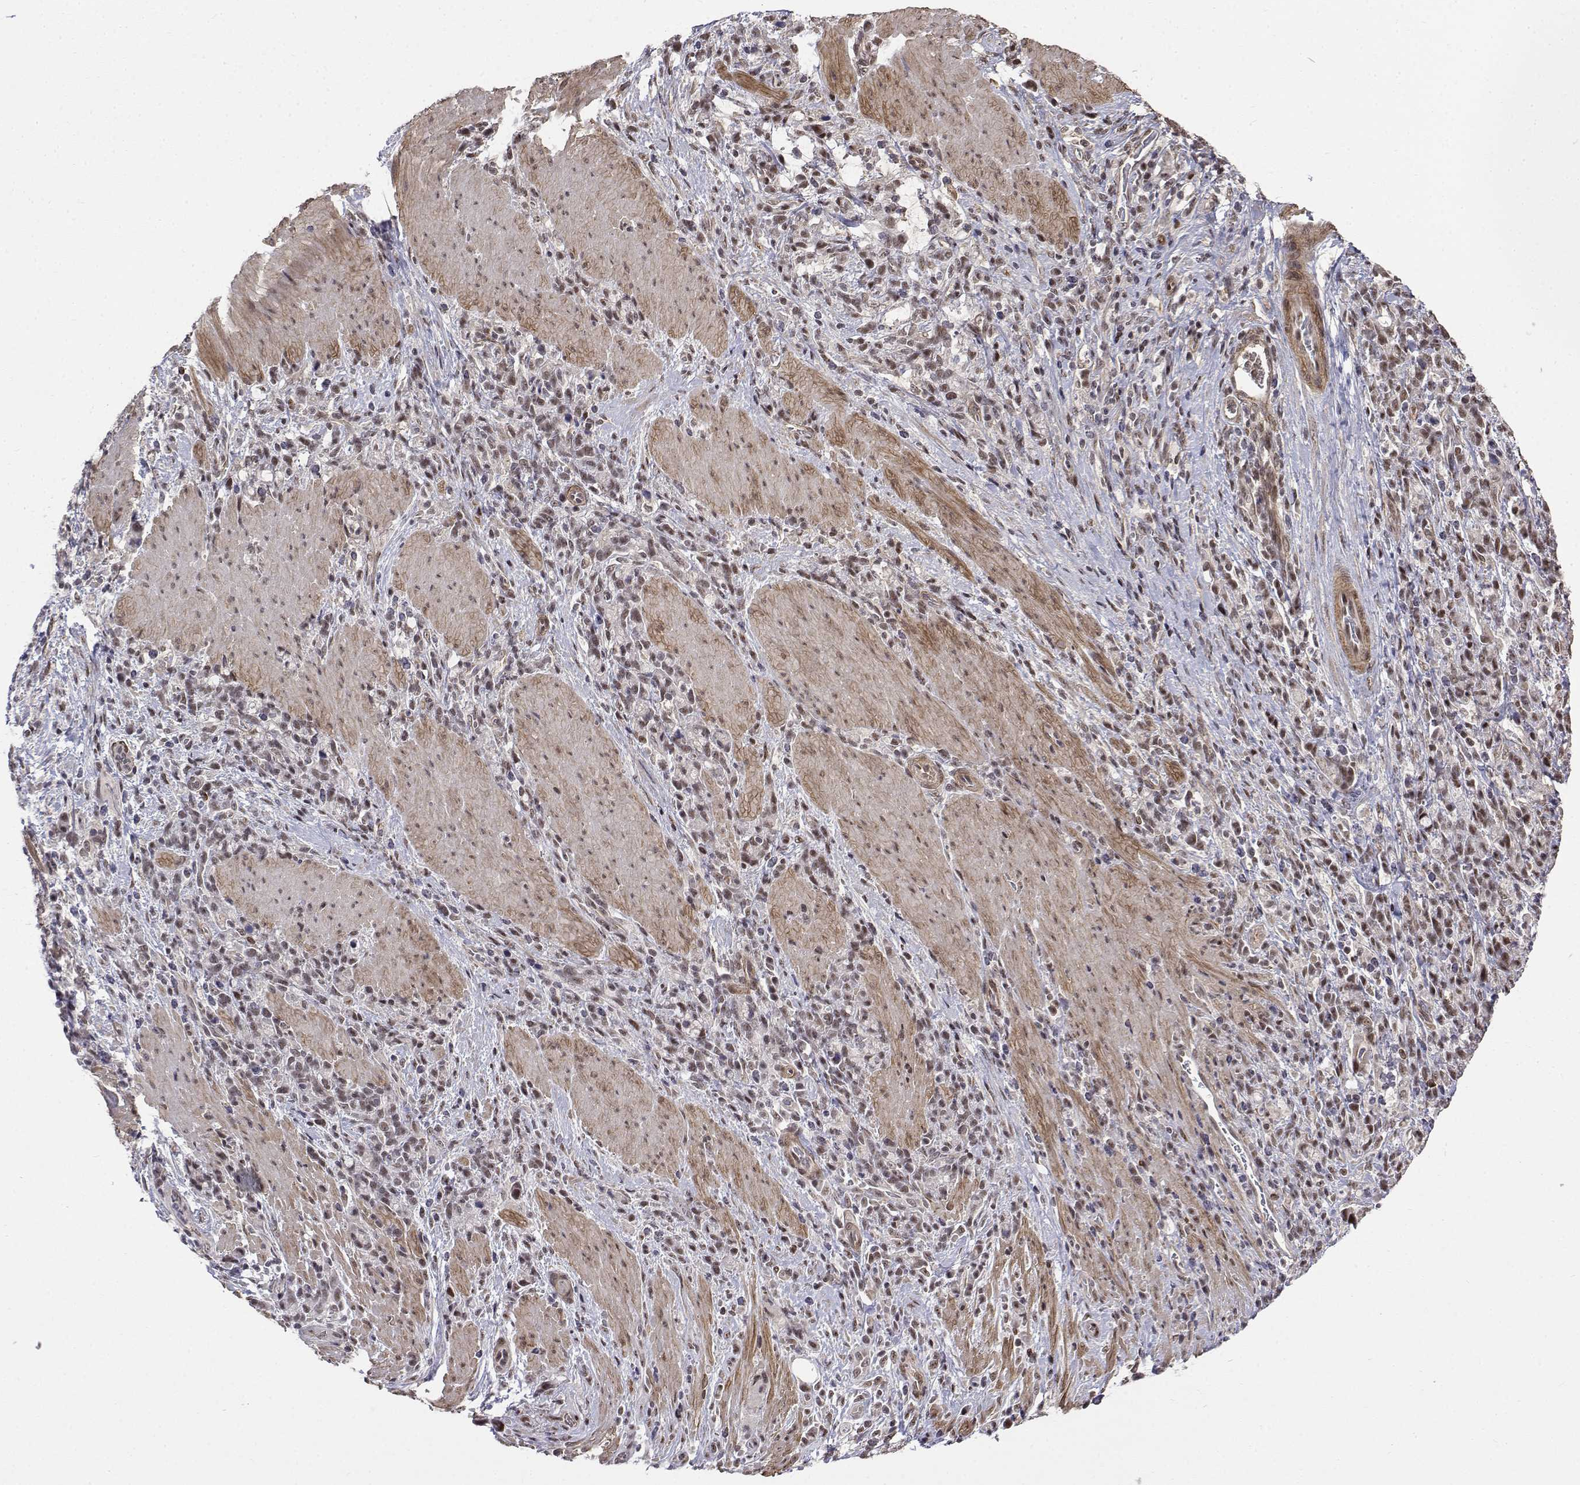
{"staining": {"intensity": "moderate", "quantity": ">75%", "location": "nuclear"}, "tissue": "stomach cancer", "cell_type": "Tumor cells", "image_type": "cancer", "snomed": [{"axis": "morphology", "description": "Adenocarcinoma, NOS"}, {"axis": "topography", "description": "Stomach"}], "caption": "Protein staining of stomach cancer (adenocarcinoma) tissue reveals moderate nuclear expression in about >75% of tumor cells. (brown staining indicates protein expression, while blue staining denotes nuclei).", "gene": "ITGA7", "patient": {"sex": "female", "age": 57}}